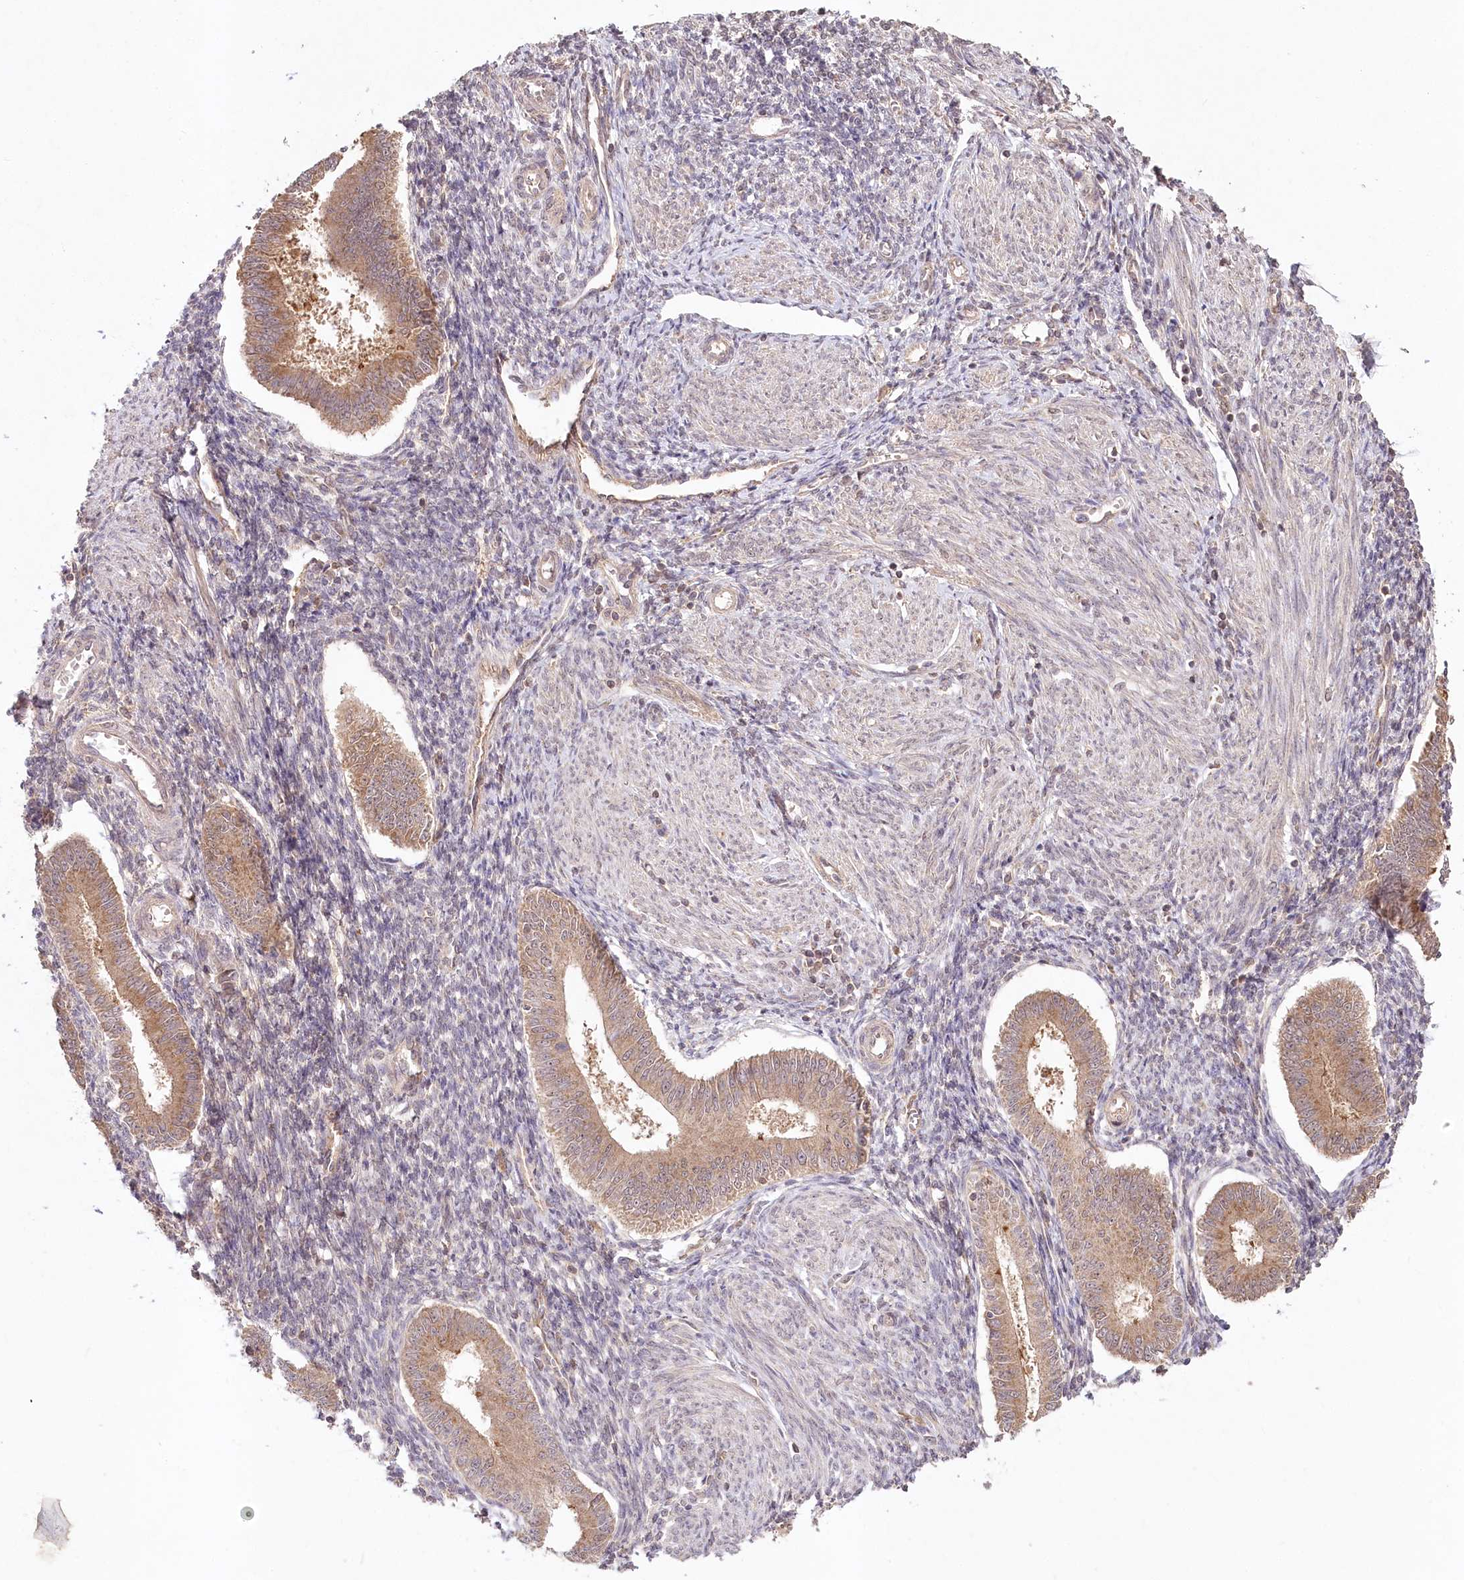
{"staining": {"intensity": "negative", "quantity": "none", "location": "none"}, "tissue": "endometrium", "cell_type": "Cells in endometrial stroma", "image_type": "normal", "snomed": [{"axis": "morphology", "description": "Normal tissue, NOS"}, {"axis": "topography", "description": "Uterus"}, {"axis": "topography", "description": "Endometrium"}], "caption": "Immunohistochemical staining of benign human endometrium displays no significant positivity in cells in endometrial stroma. Brightfield microscopy of immunohistochemistry stained with DAB (brown) and hematoxylin (blue), captured at high magnification.", "gene": "IRAK1BP1", "patient": {"sex": "female", "age": 48}}